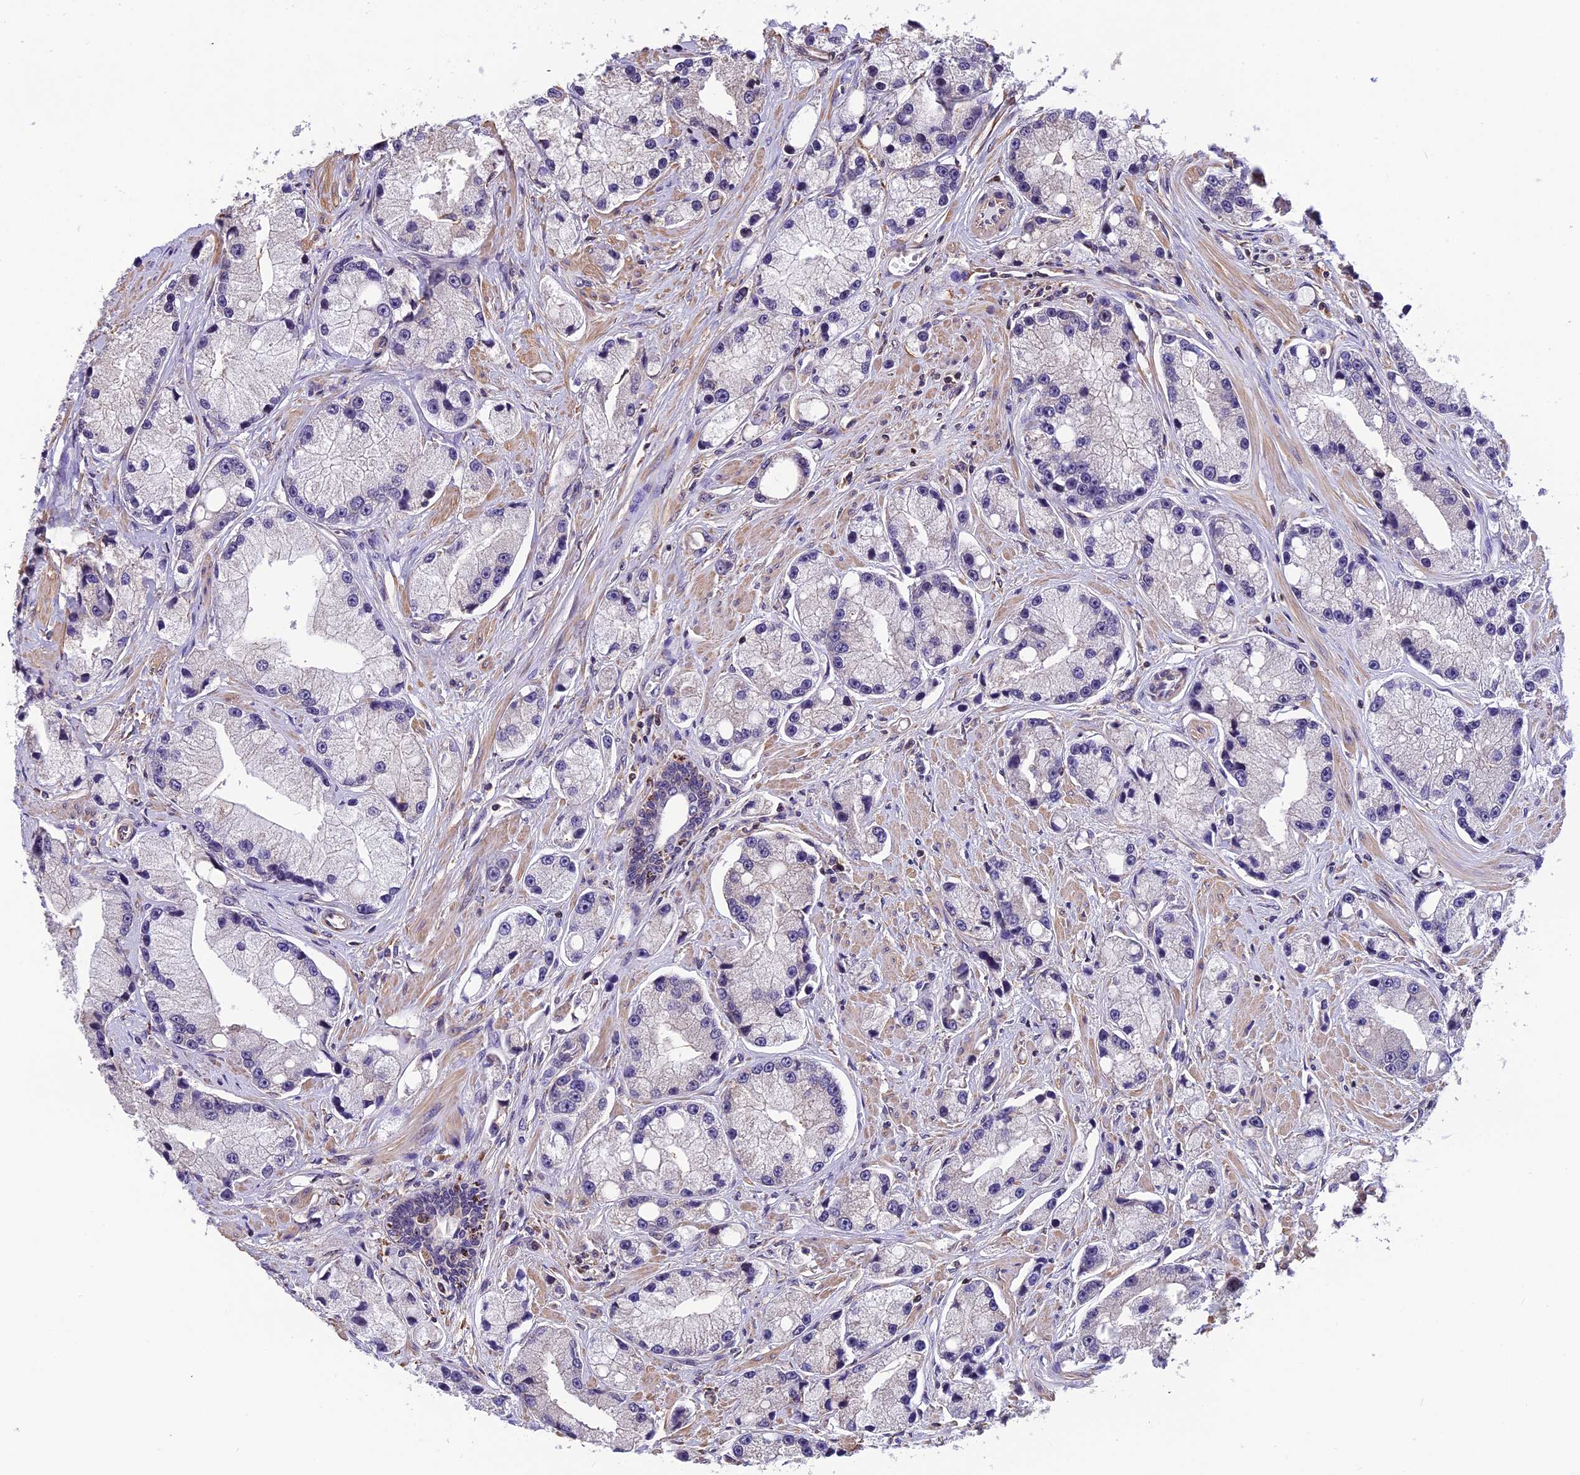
{"staining": {"intensity": "negative", "quantity": "none", "location": "none"}, "tissue": "prostate cancer", "cell_type": "Tumor cells", "image_type": "cancer", "snomed": [{"axis": "morphology", "description": "Adenocarcinoma, High grade"}, {"axis": "topography", "description": "Prostate"}], "caption": "The image reveals no significant staining in tumor cells of high-grade adenocarcinoma (prostate).", "gene": "ZC3H4", "patient": {"sex": "male", "age": 74}}